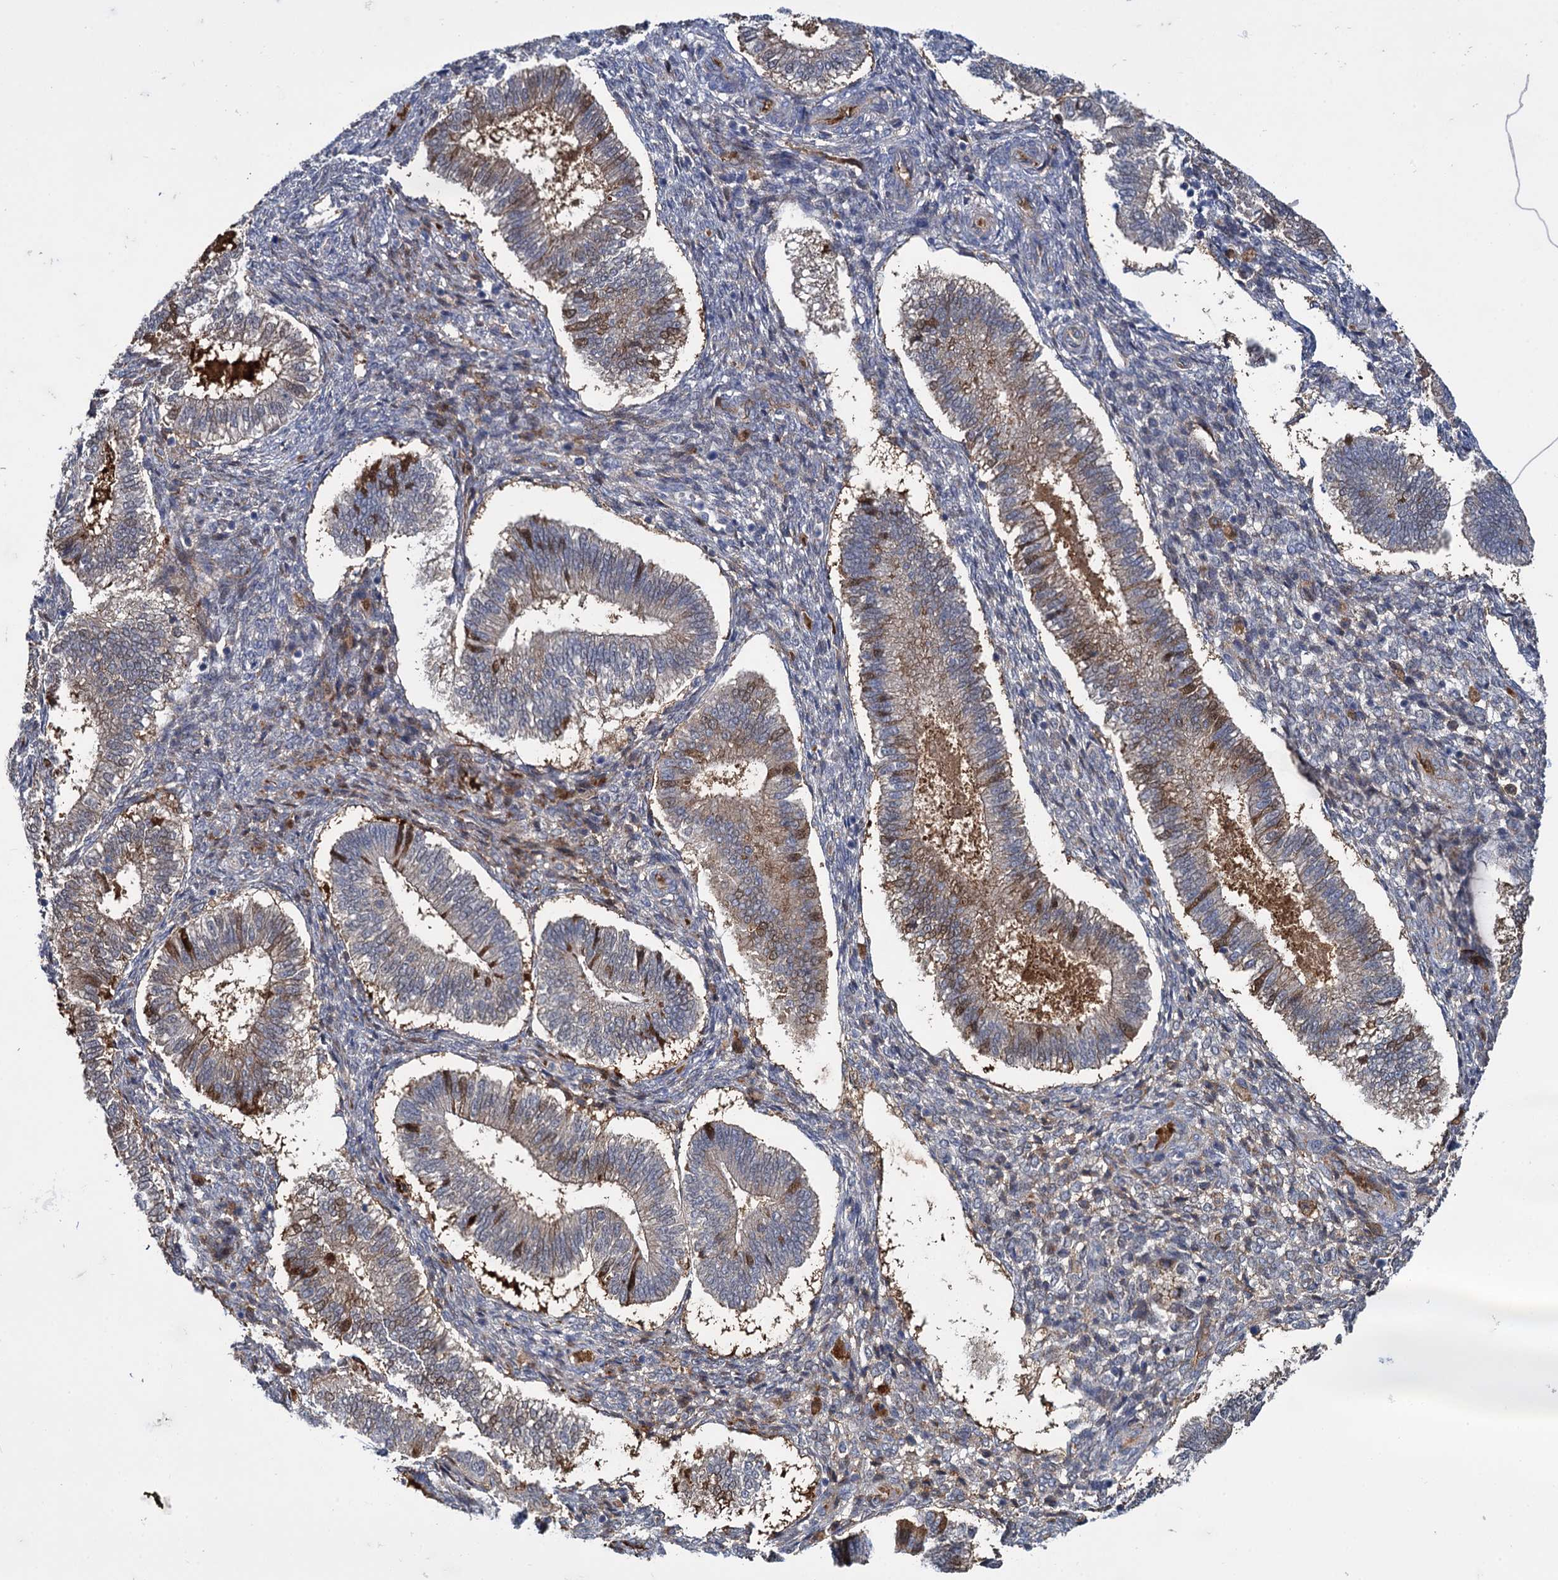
{"staining": {"intensity": "weak", "quantity": "<25%", "location": "cytoplasmic/membranous"}, "tissue": "endometrium", "cell_type": "Cells in endometrial stroma", "image_type": "normal", "snomed": [{"axis": "morphology", "description": "Normal tissue, NOS"}, {"axis": "topography", "description": "Endometrium"}], "caption": "Micrograph shows no significant protein expression in cells in endometrial stroma of benign endometrium. (Stains: DAB immunohistochemistry with hematoxylin counter stain, Microscopy: brightfield microscopy at high magnification).", "gene": "GLO1", "patient": {"sex": "female", "age": 25}}